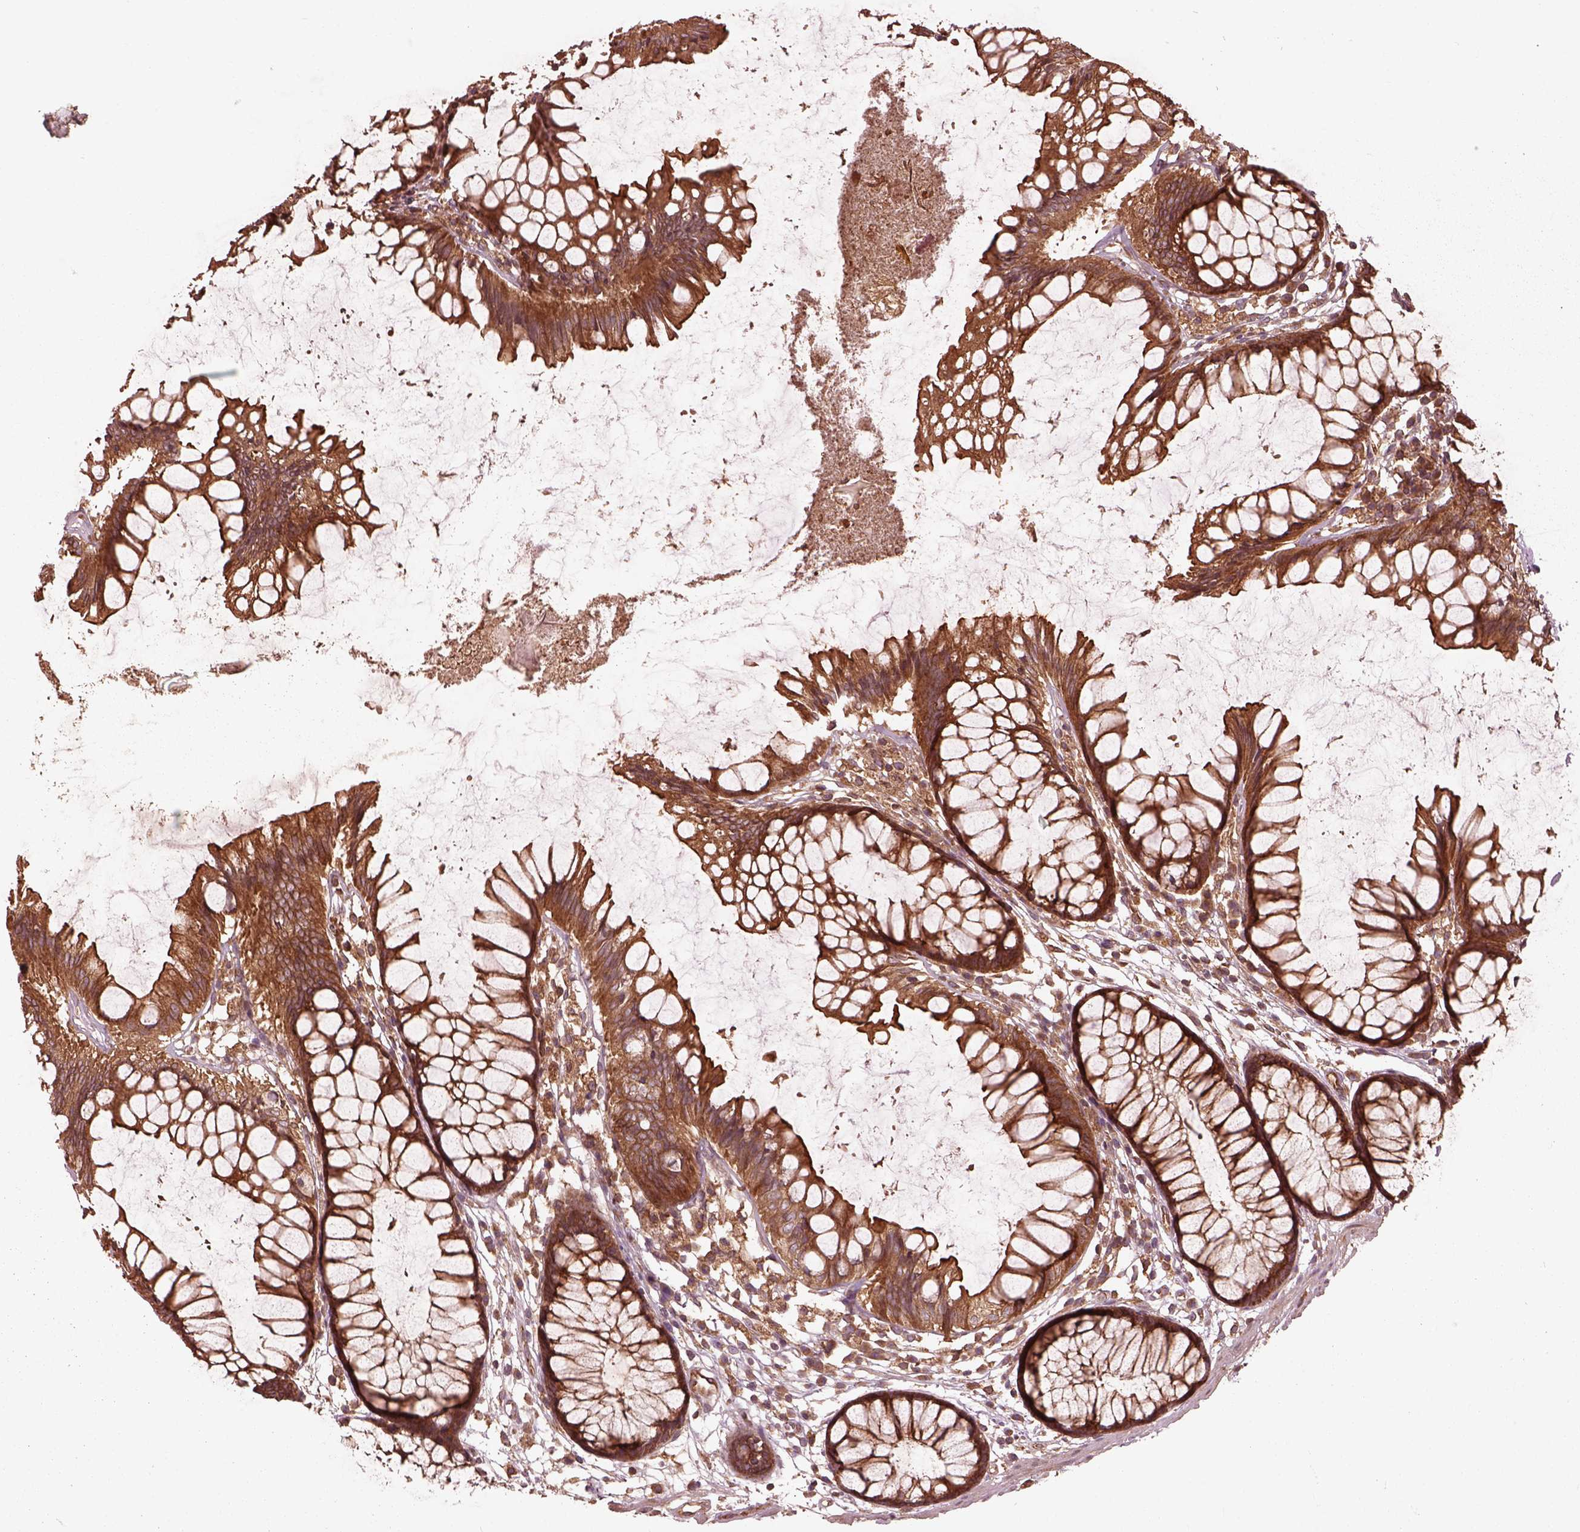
{"staining": {"intensity": "moderate", "quantity": "25%-75%", "location": "cytoplasmic/membranous"}, "tissue": "colon", "cell_type": "Endothelial cells", "image_type": "normal", "snomed": [{"axis": "morphology", "description": "Normal tissue, NOS"}, {"axis": "morphology", "description": "Adenocarcinoma, NOS"}, {"axis": "topography", "description": "Colon"}], "caption": "Protein staining by immunohistochemistry demonstrates moderate cytoplasmic/membranous expression in about 25%-75% of endothelial cells in normal colon.", "gene": "PIK3R2", "patient": {"sex": "male", "age": 65}}